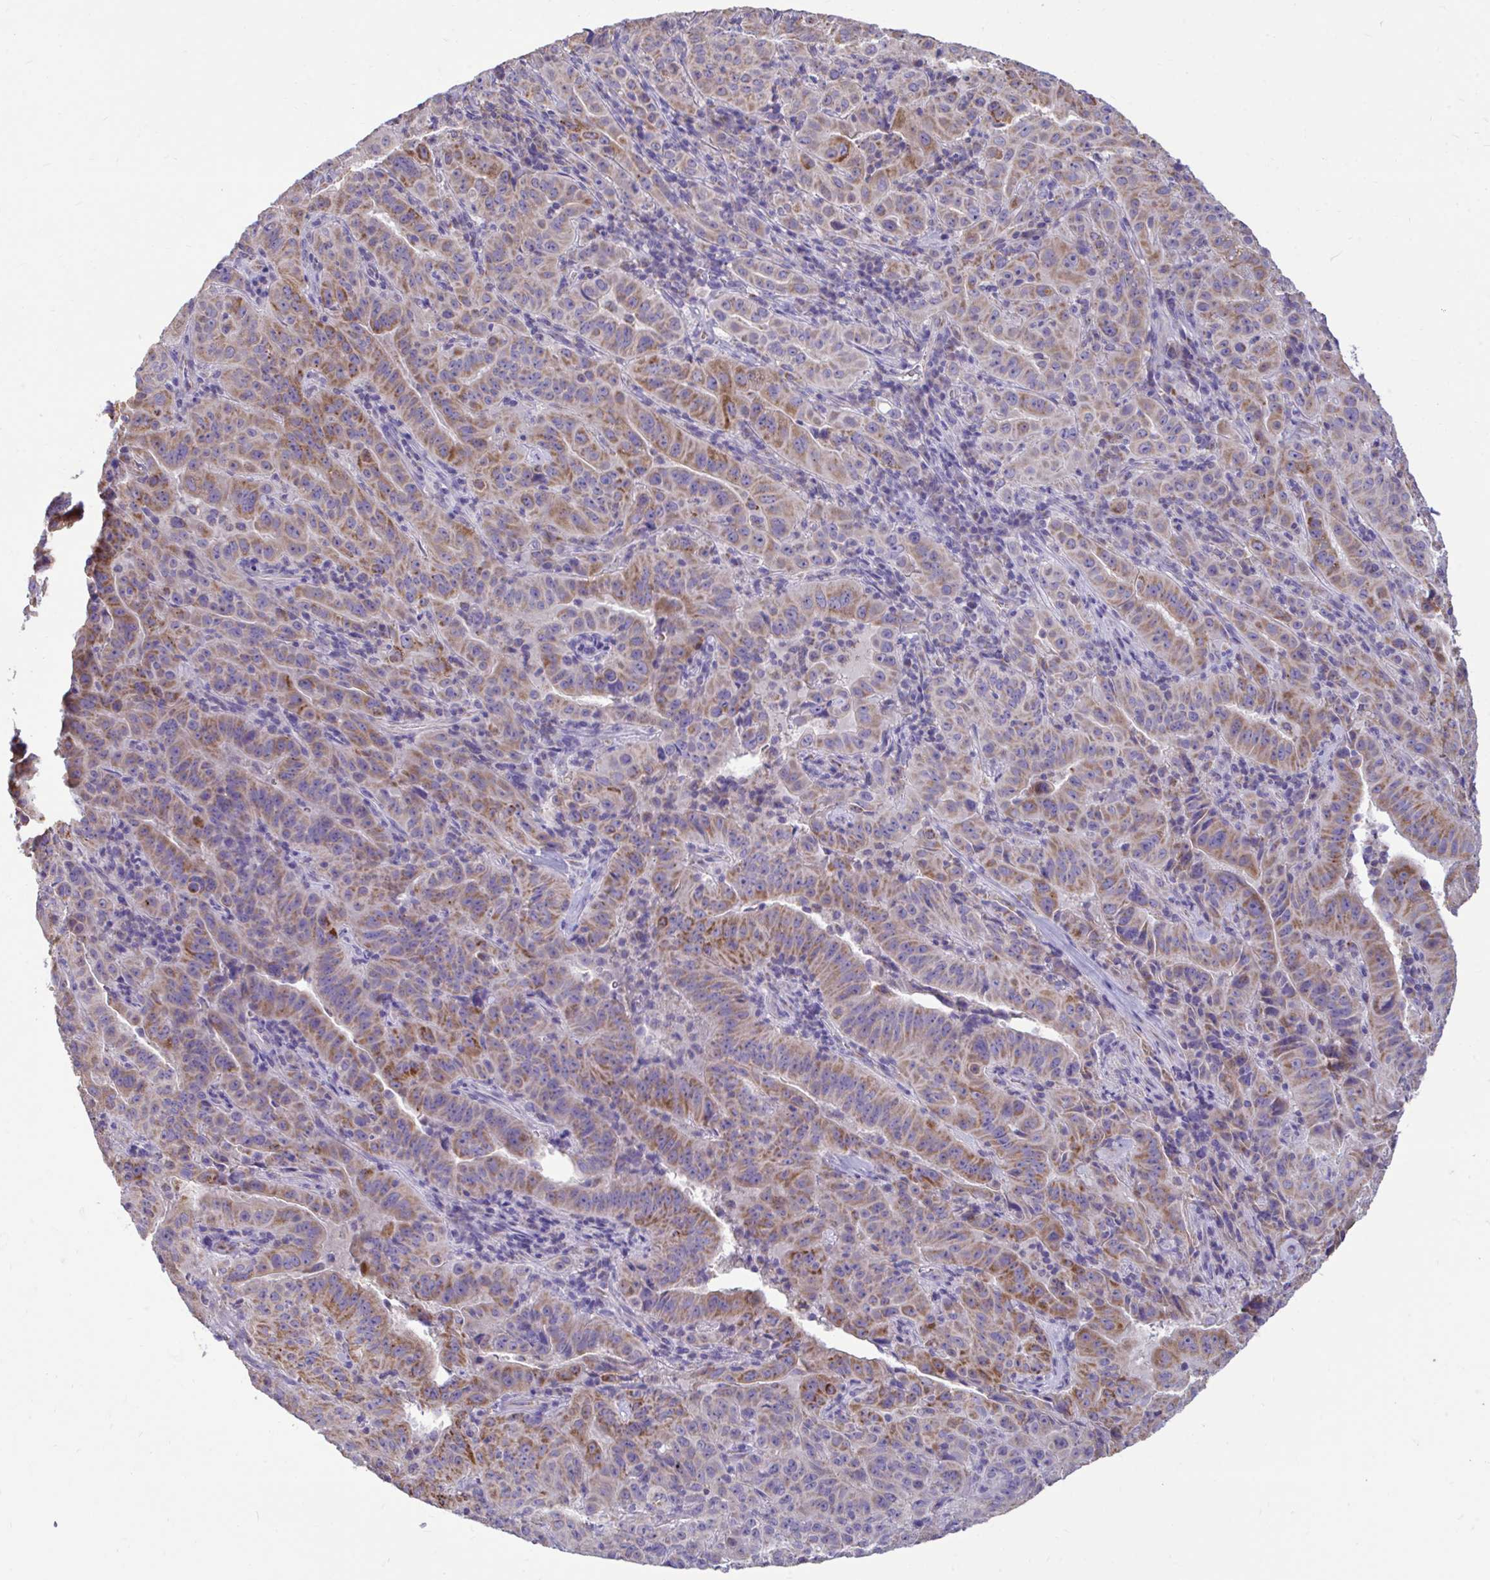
{"staining": {"intensity": "moderate", "quantity": ">75%", "location": "cytoplasmic/membranous"}, "tissue": "pancreatic cancer", "cell_type": "Tumor cells", "image_type": "cancer", "snomed": [{"axis": "morphology", "description": "Adenocarcinoma, NOS"}, {"axis": "topography", "description": "Pancreas"}], "caption": "This micrograph displays immunohistochemistry (IHC) staining of human pancreatic cancer, with medium moderate cytoplasmic/membranous positivity in approximately >75% of tumor cells.", "gene": "SARS2", "patient": {"sex": "male", "age": 63}}